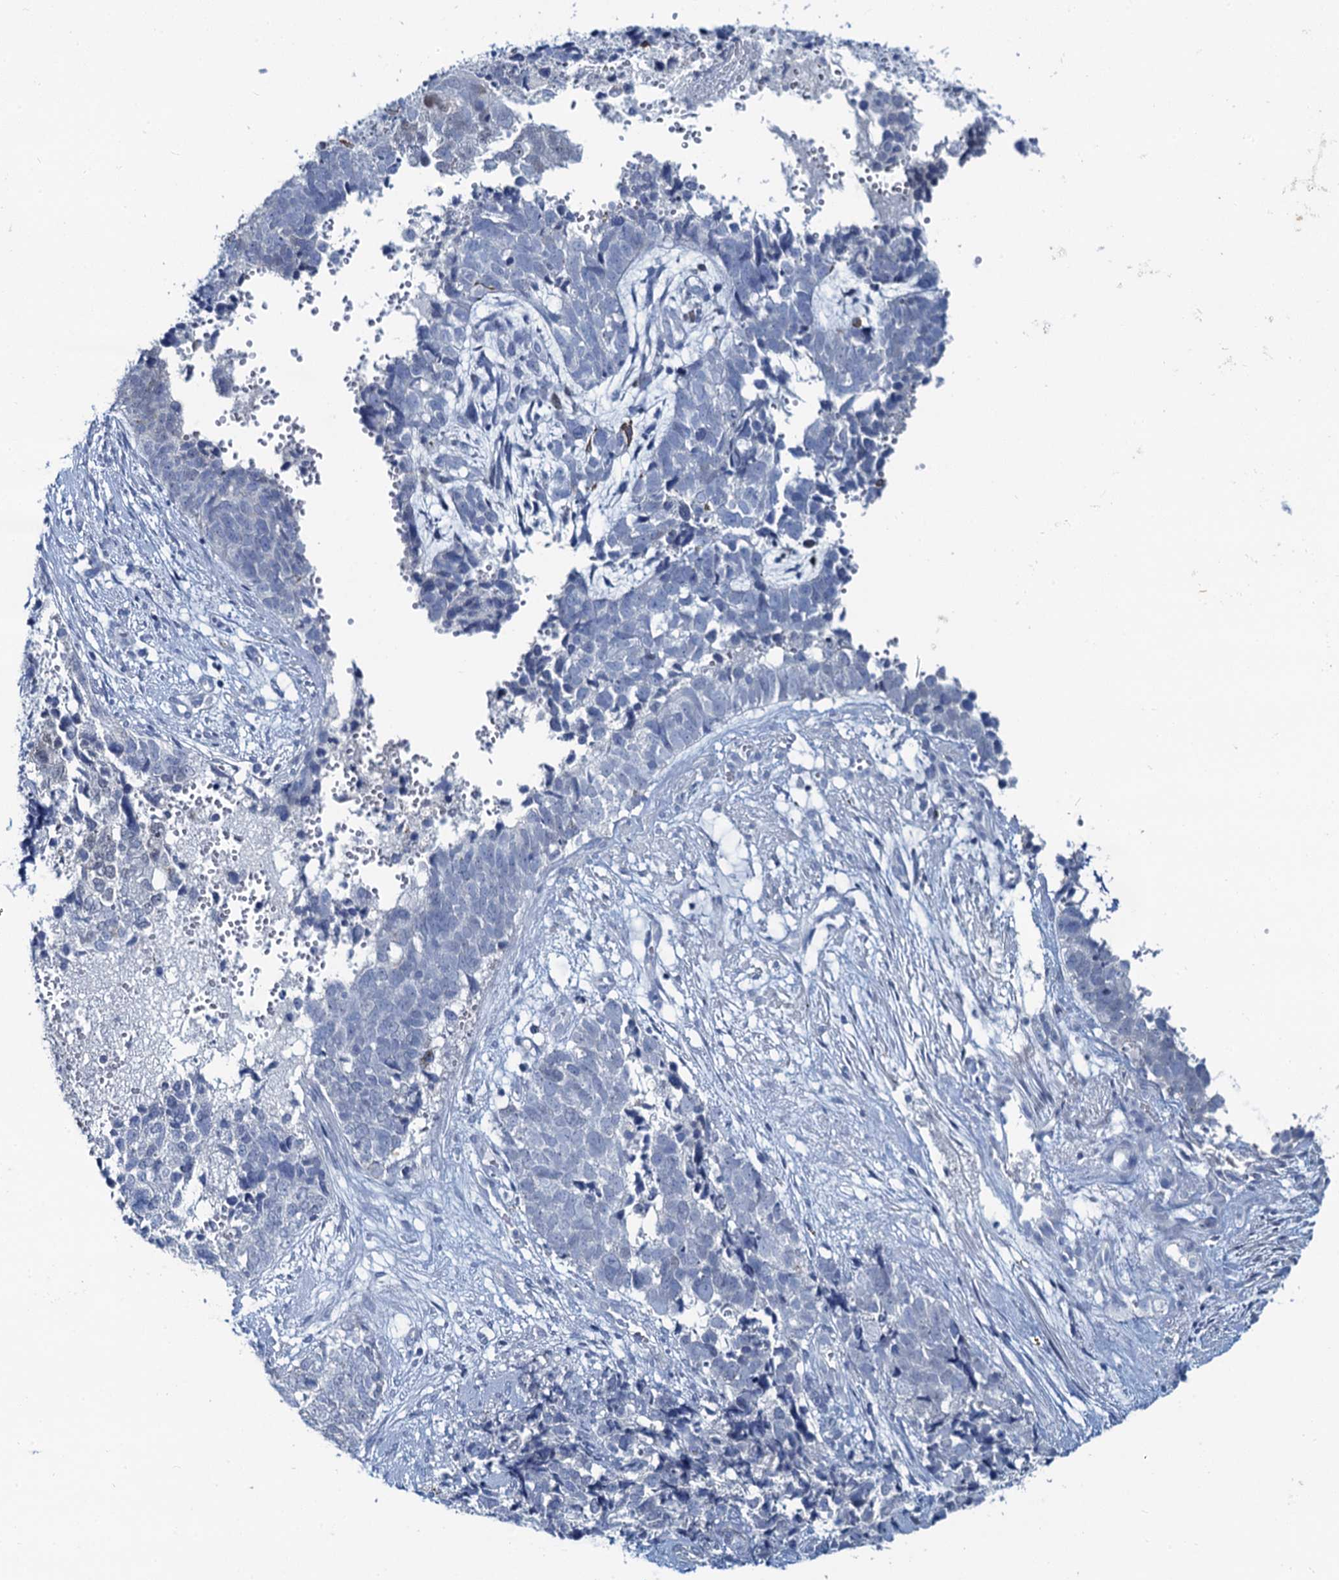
{"staining": {"intensity": "negative", "quantity": "none", "location": "none"}, "tissue": "cervical cancer", "cell_type": "Tumor cells", "image_type": "cancer", "snomed": [{"axis": "morphology", "description": "Squamous cell carcinoma, NOS"}, {"axis": "topography", "description": "Cervix"}], "caption": "This is an immunohistochemistry (IHC) histopathology image of human squamous cell carcinoma (cervical). There is no expression in tumor cells.", "gene": "TOX3", "patient": {"sex": "female", "age": 63}}